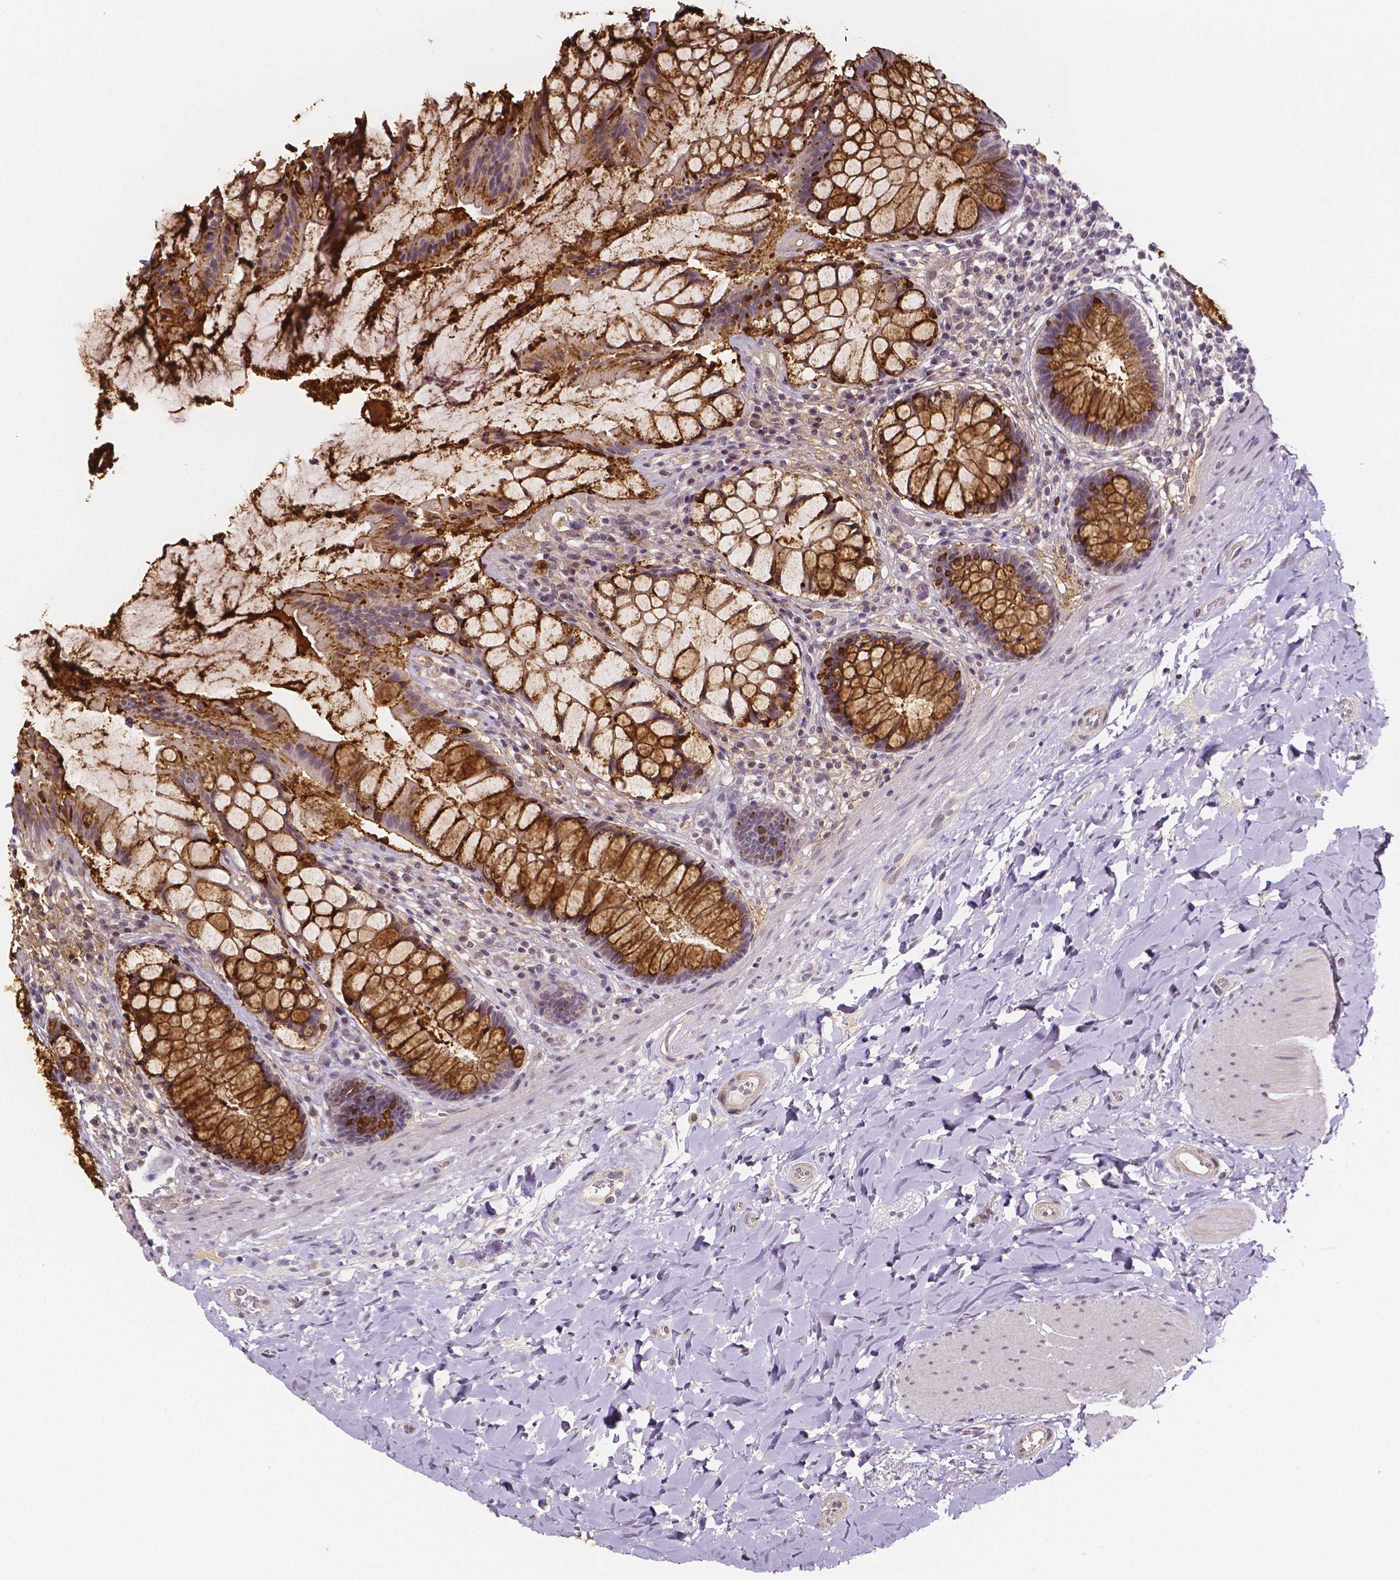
{"staining": {"intensity": "strong", "quantity": ">75%", "location": "cytoplasmic/membranous"}, "tissue": "rectum", "cell_type": "Glandular cells", "image_type": "normal", "snomed": [{"axis": "morphology", "description": "Normal tissue, NOS"}, {"axis": "topography", "description": "Rectum"}], "caption": "This is an image of immunohistochemistry staining of unremarkable rectum, which shows strong positivity in the cytoplasmic/membranous of glandular cells.", "gene": "NRGN", "patient": {"sex": "female", "age": 58}}